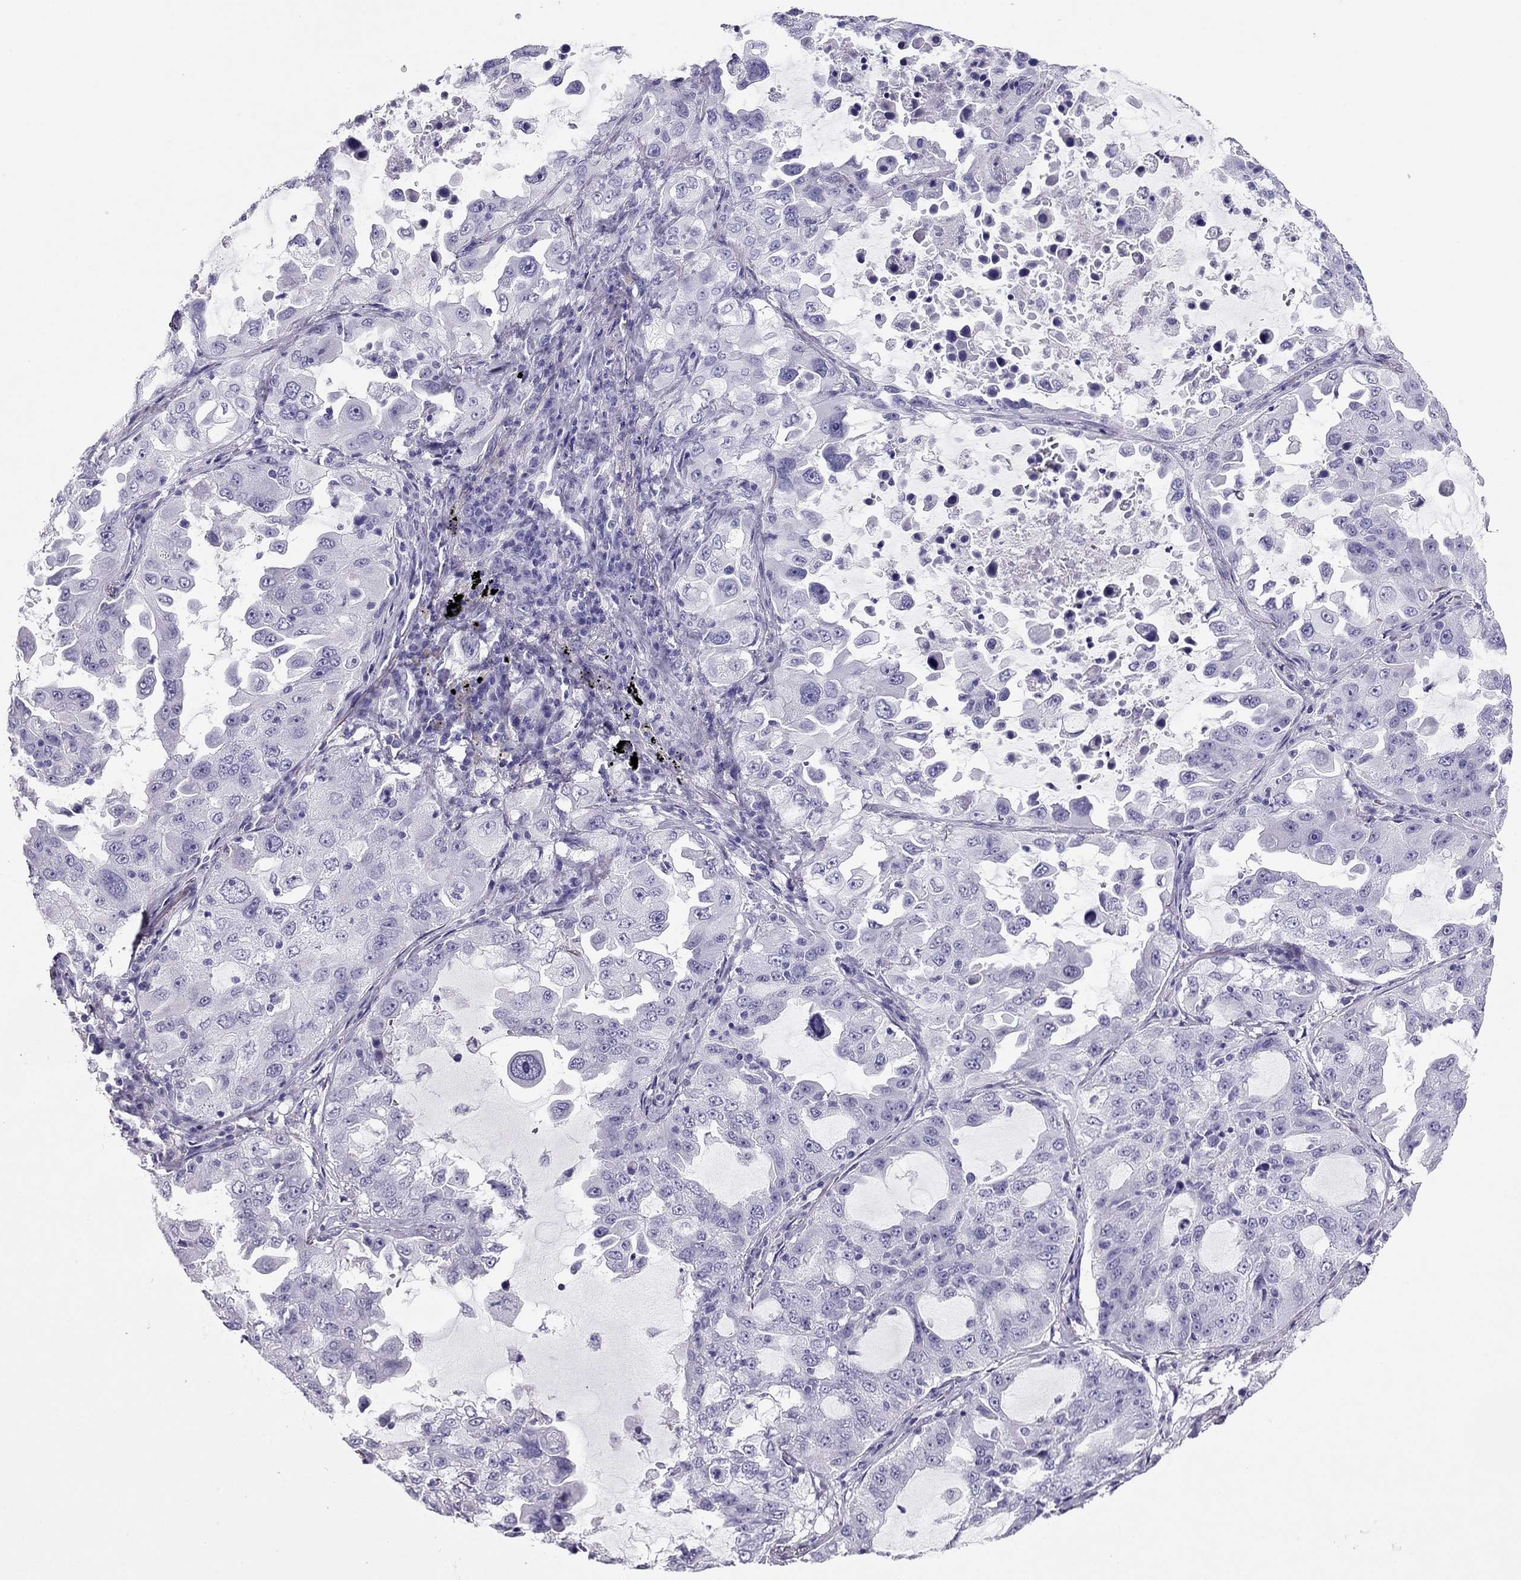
{"staining": {"intensity": "negative", "quantity": "none", "location": "none"}, "tissue": "lung cancer", "cell_type": "Tumor cells", "image_type": "cancer", "snomed": [{"axis": "morphology", "description": "Adenocarcinoma, NOS"}, {"axis": "topography", "description": "Lung"}], "caption": "A micrograph of human lung cancer is negative for staining in tumor cells.", "gene": "PDE6A", "patient": {"sex": "female", "age": 61}}